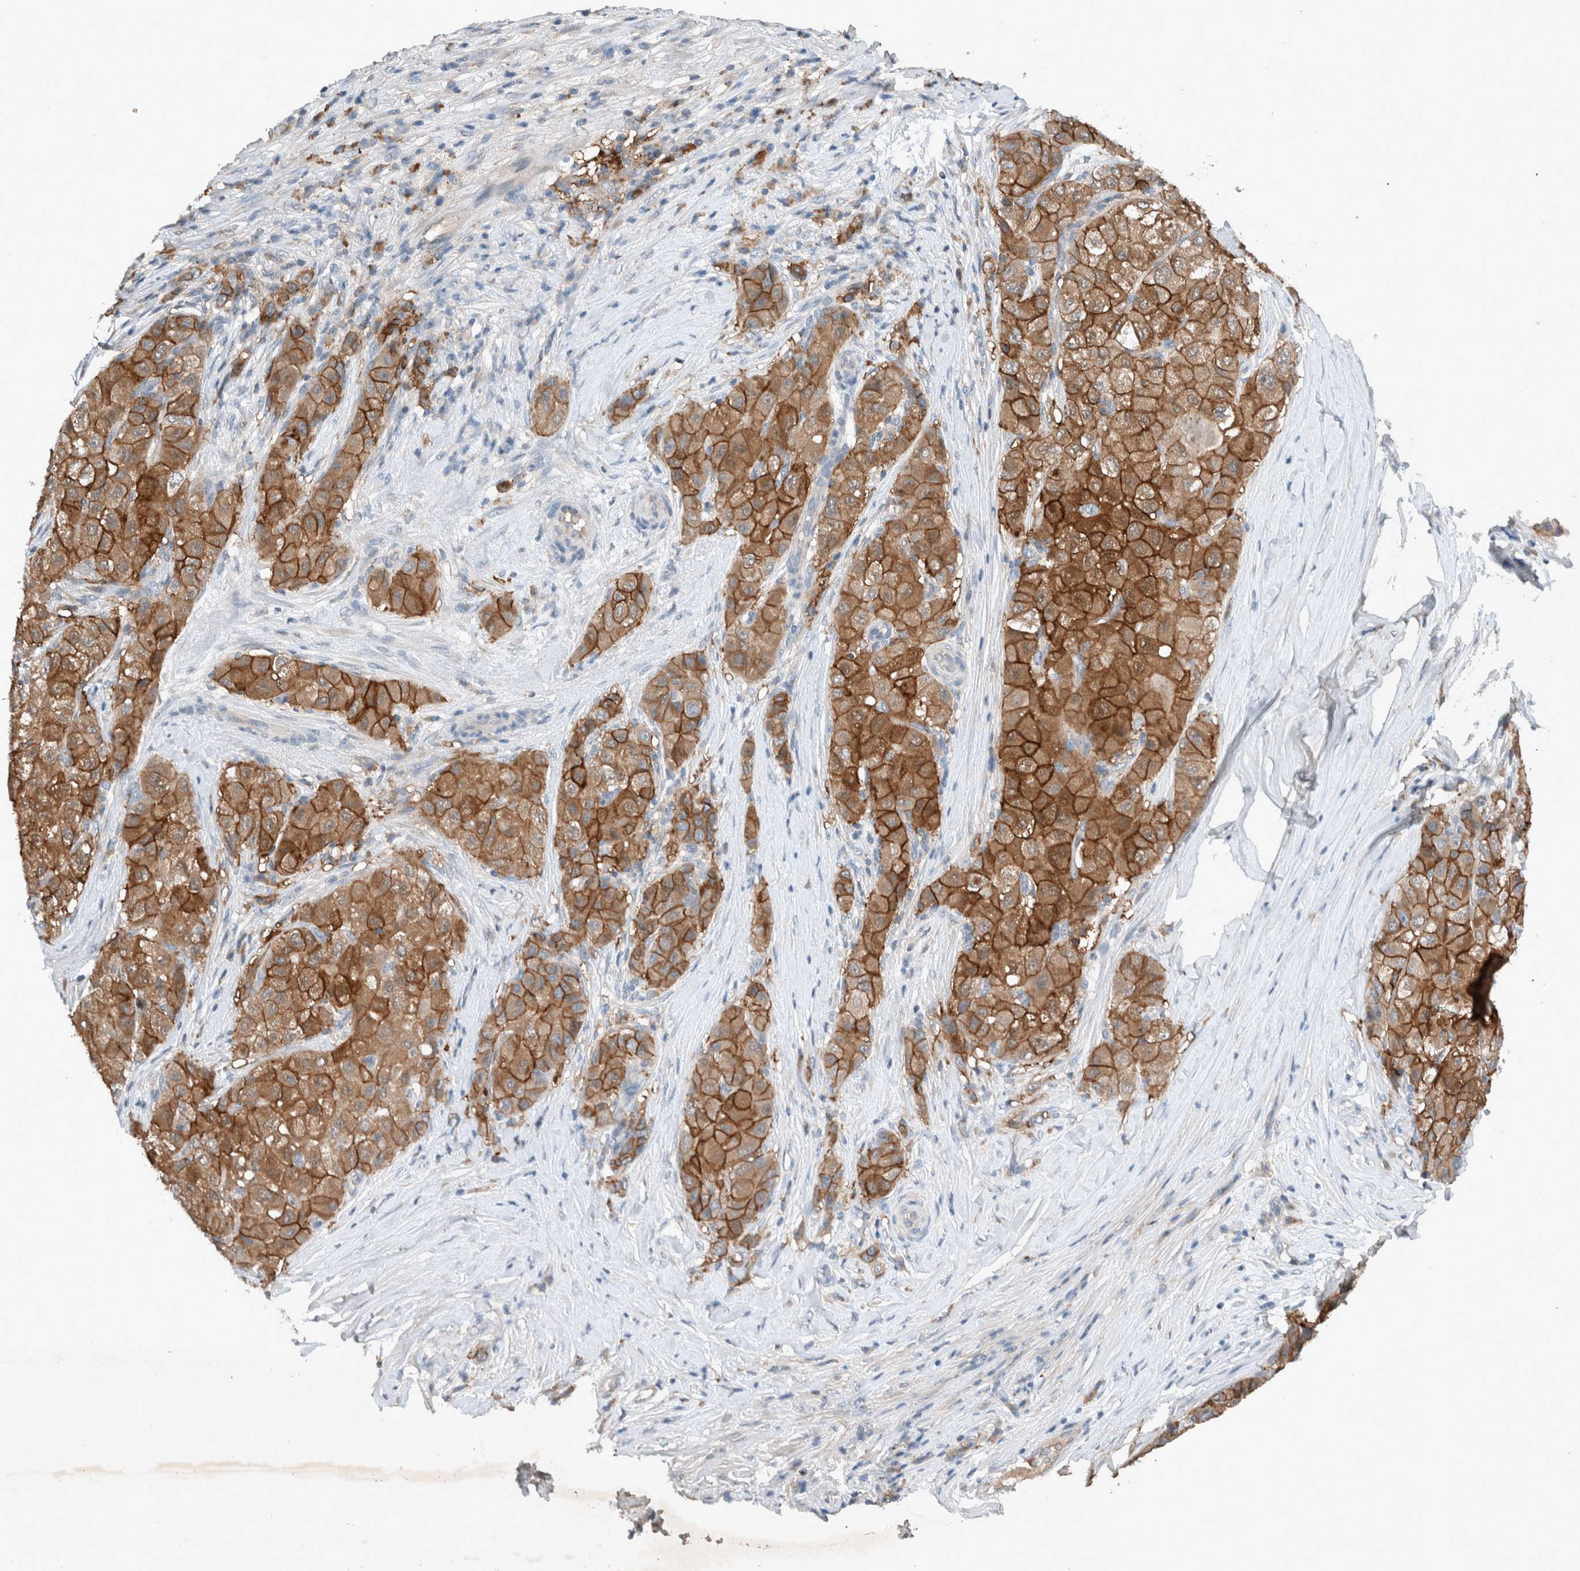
{"staining": {"intensity": "strong", "quantity": ">75%", "location": "cytoplasmic/membranous"}, "tissue": "liver cancer", "cell_type": "Tumor cells", "image_type": "cancer", "snomed": [{"axis": "morphology", "description": "Carcinoma, Hepatocellular, NOS"}, {"axis": "topography", "description": "Liver"}], "caption": "An image of liver cancer stained for a protein reveals strong cytoplasmic/membranous brown staining in tumor cells.", "gene": "UGCG", "patient": {"sex": "male", "age": 80}}